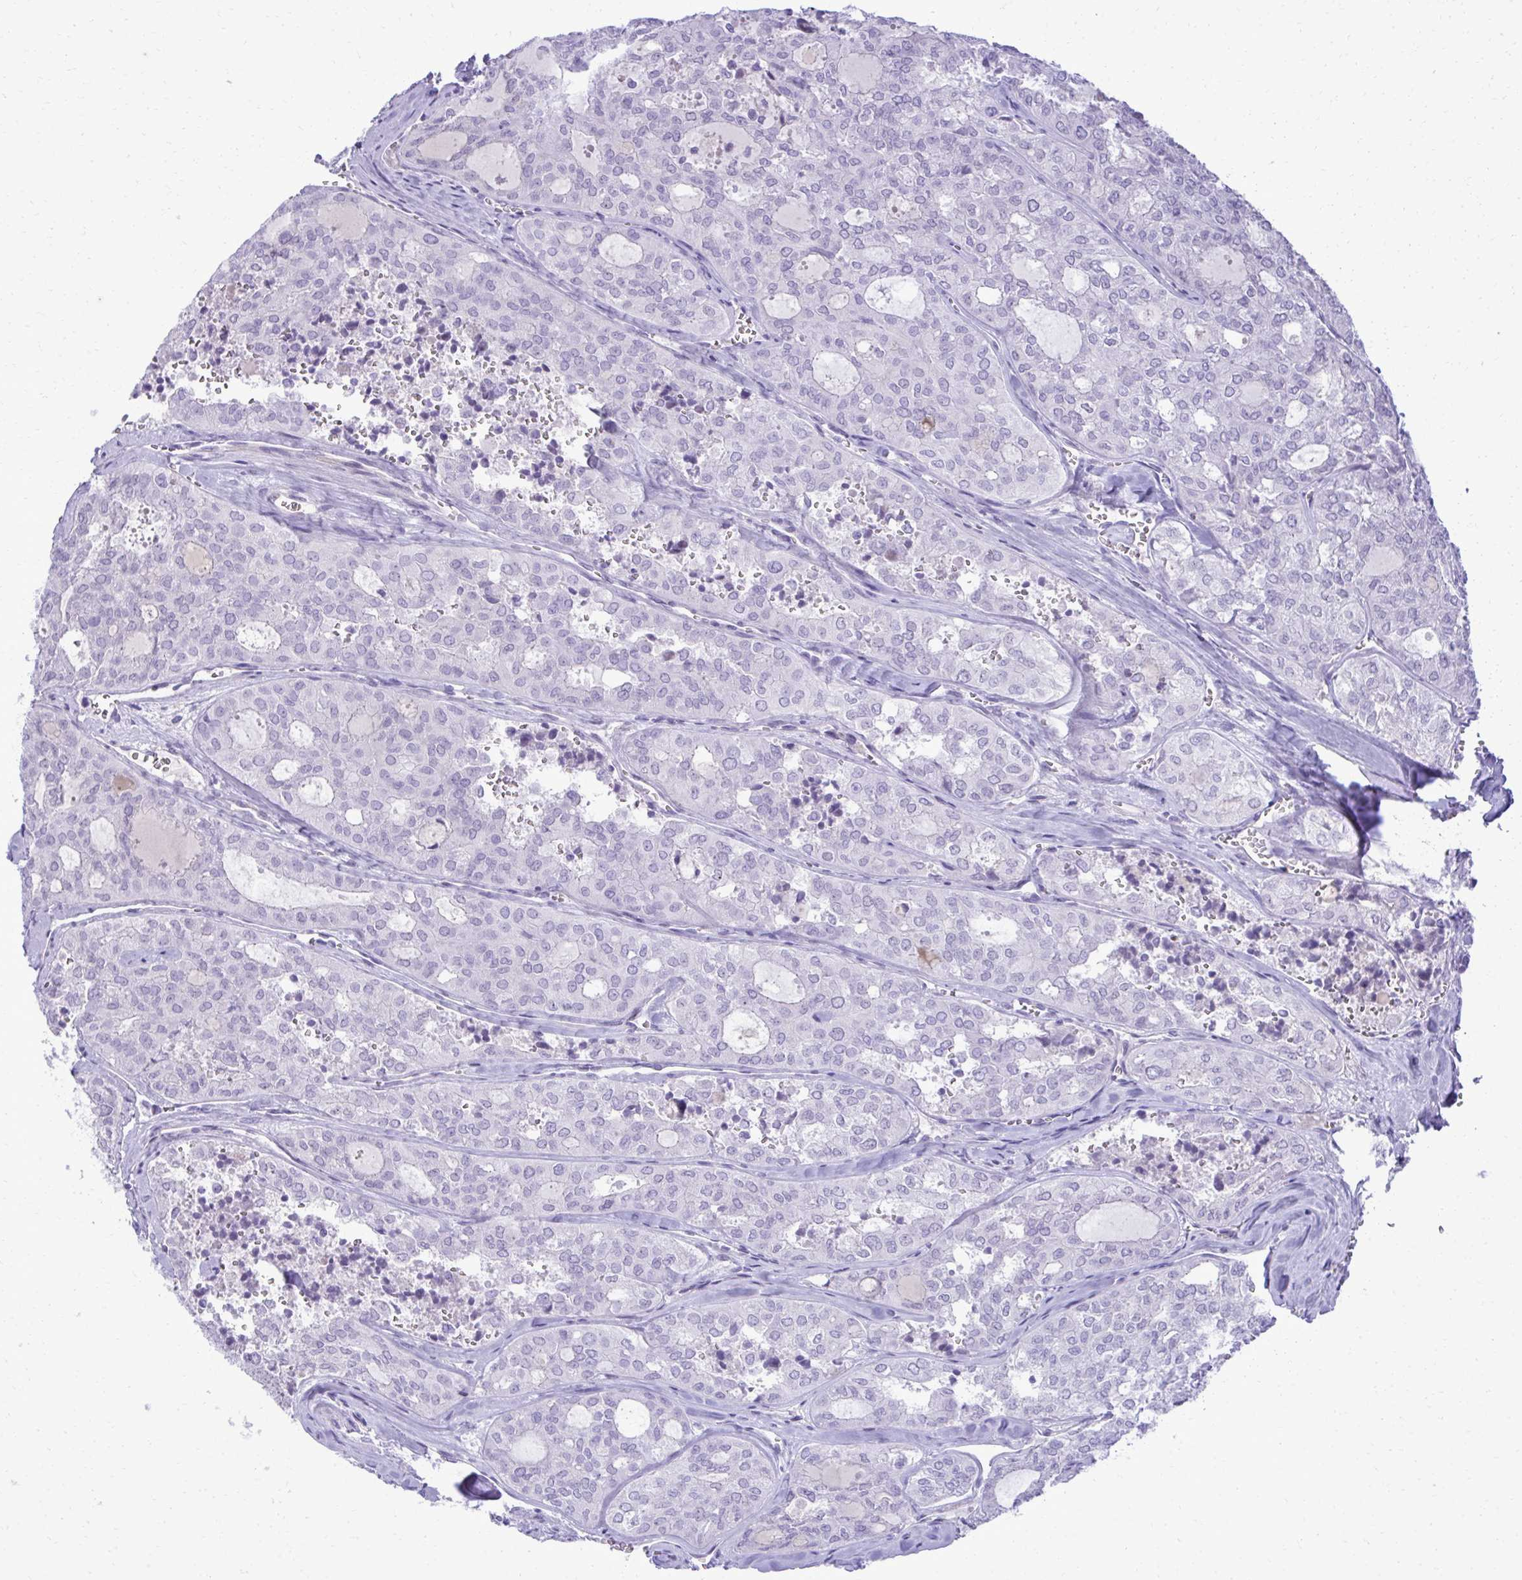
{"staining": {"intensity": "negative", "quantity": "none", "location": "none"}, "tissue": "thyroid cancer", "cell_type": "Tumor cells", "image_type": "cancer", "snomed": [{"axis": "morphology", "description": "Follicular adenoma carcinoma, NOS"}, {"axis": "topography", "description": "Thyroid gland"}], "caption": "Immunohistochemical staining of follicular adenoma carcinoma (thyroid) demonstrates no significant staining in tumor cells. (DAB immunohistochemistry (IHC), high magnification).", "gene": "PITPNM3", "patient": {"sex": "male", "age": 75}}